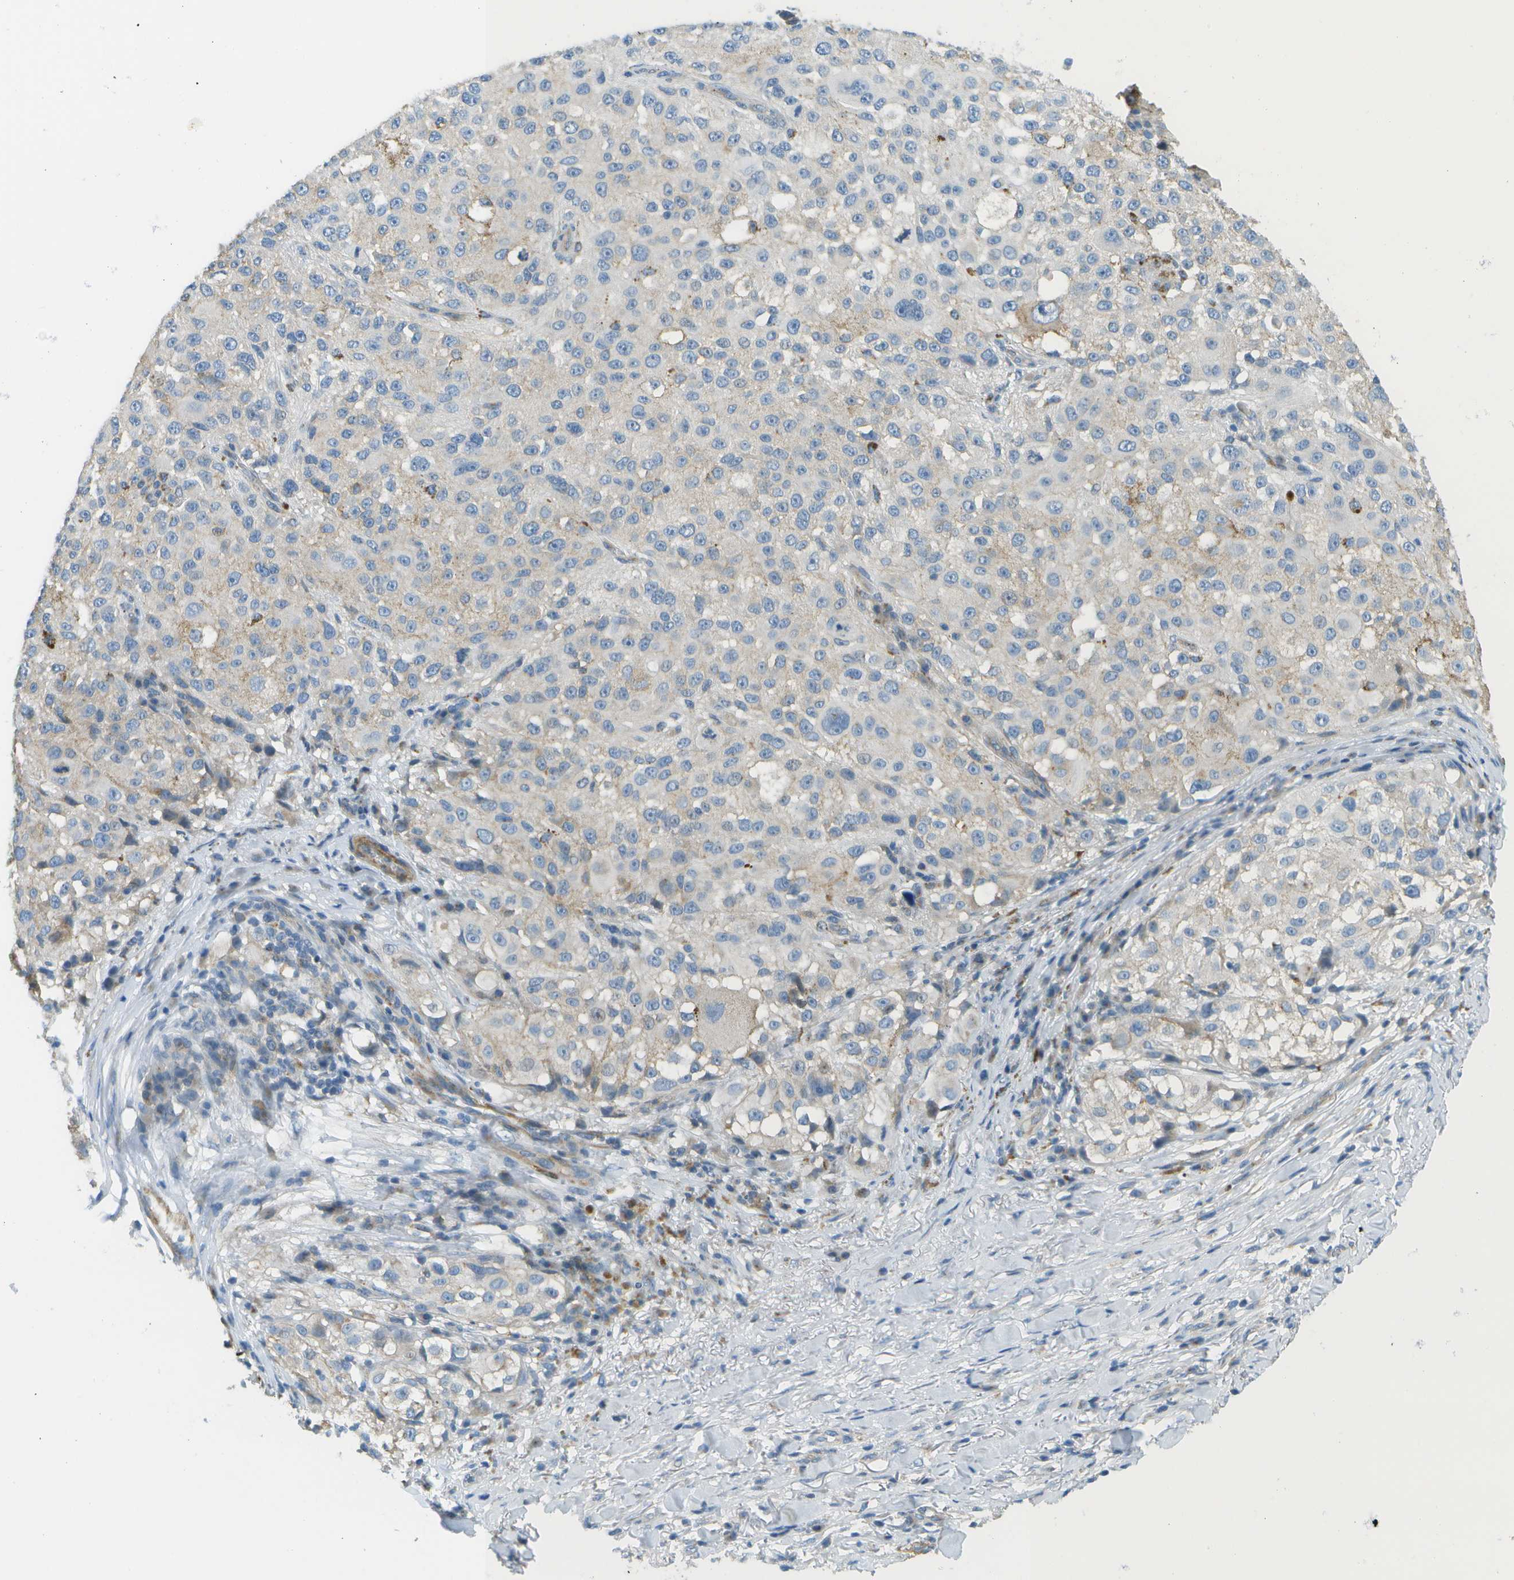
{"staining": {"intensity": "negative", "quantity": "none", "location": "none"}, "tissue": "melanoma", "cell_type": "Tumor cells", "image_type": "cancer", "snomed": [{"axis": "morphology", "description": "Necrosis, NOS"}, {"axis": "morphology", "description": "Malignant melanoma, NOS"}, {"axis": "topography", "description": "Skin"}], "caption": "The micrograph displays no staining of tumor cells in malignant melanoma.", "gene": "MYH11", "patient": {"sex": "female", "age": 87}}